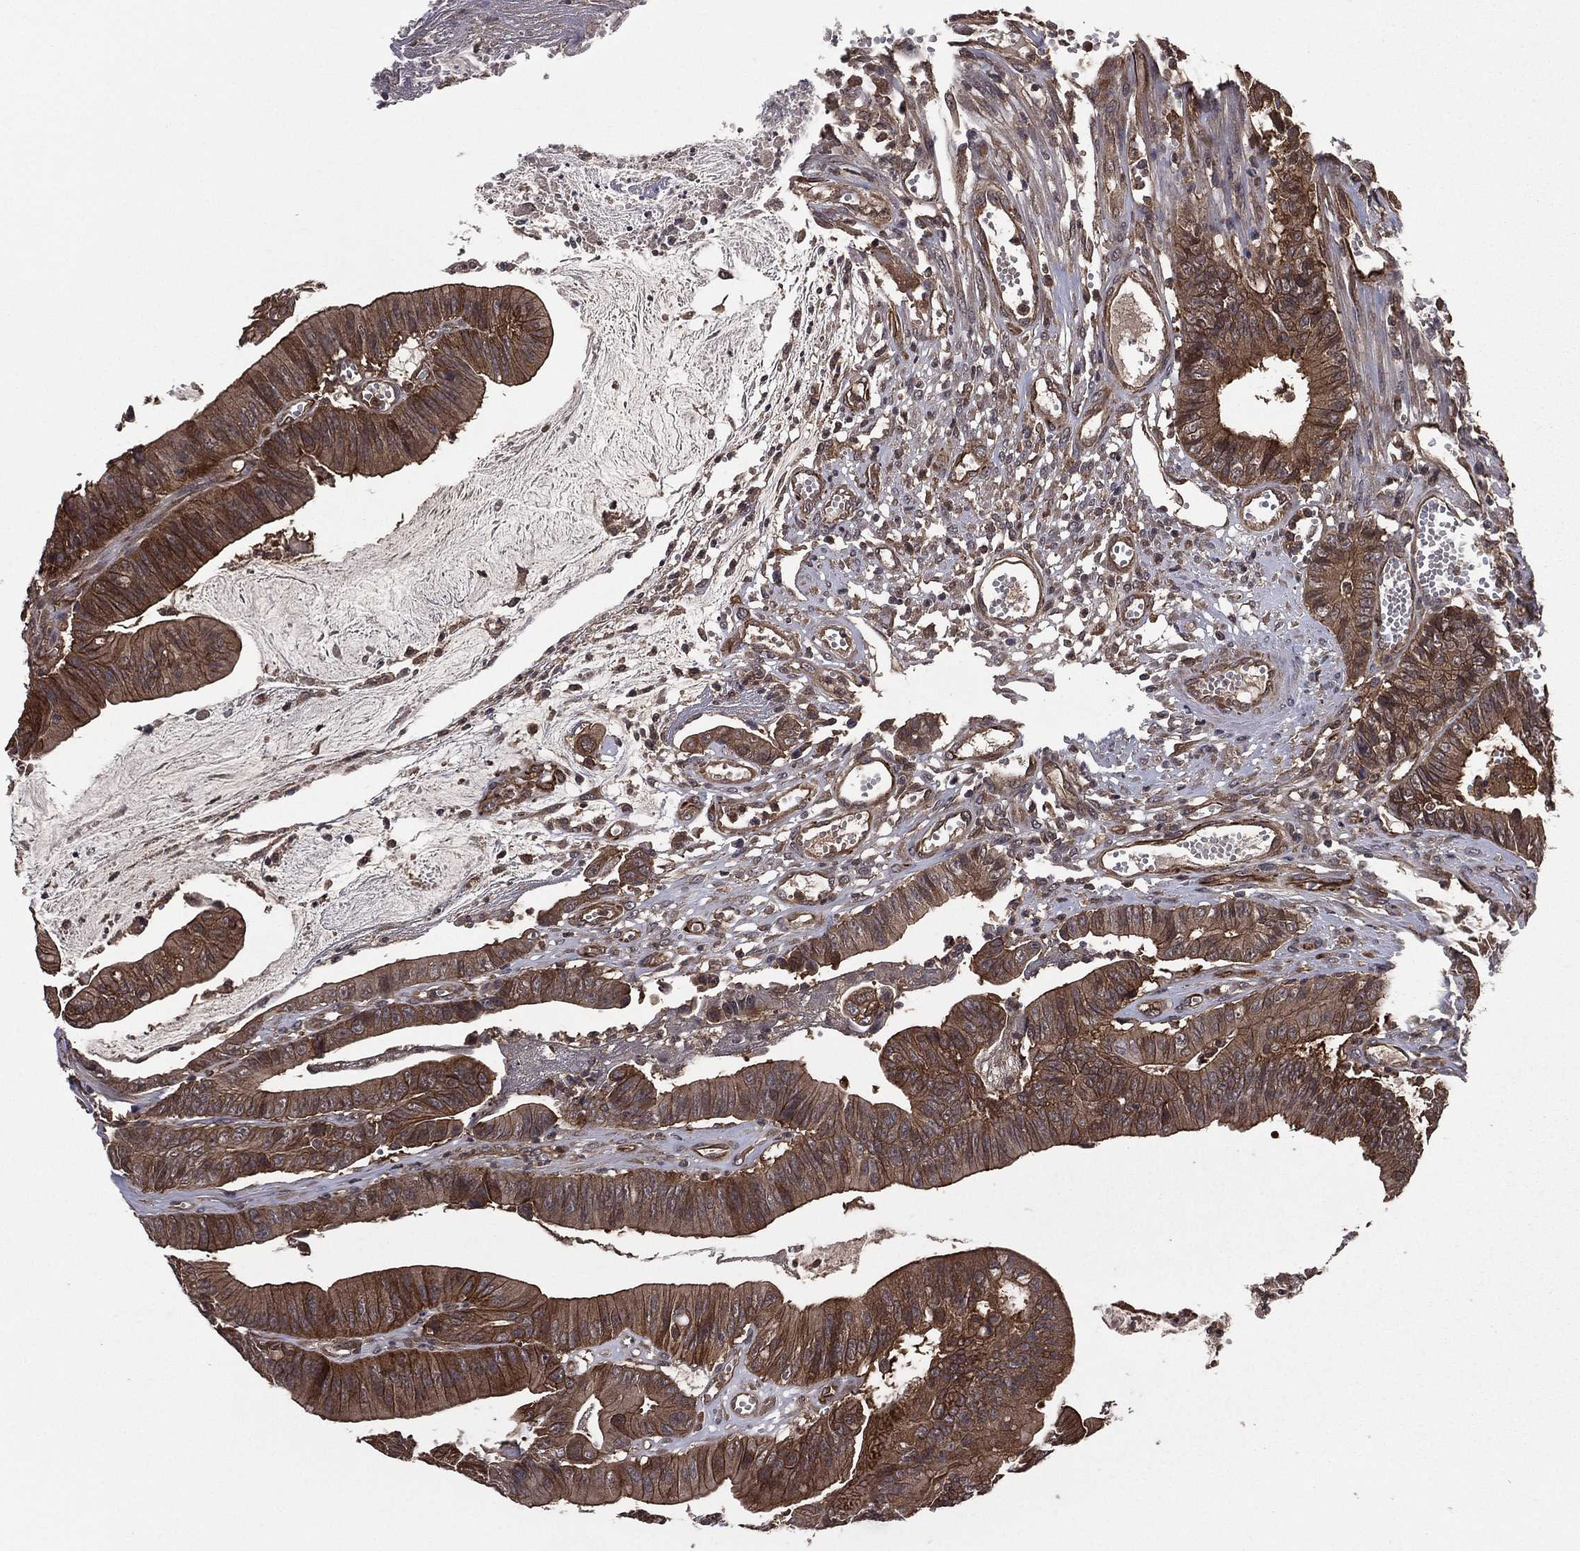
{"staining": {"intensity": "strong", "quantity": ">75%", "location": "cytoplasmic/membranous"}, "tissue": "colorectal cancer", "cell_type": "Tumor cells", "image_type": "cancer", "snomed": [{"axis": "morphology", "description": "Adenocarcinoma, NOS"}, {"axis": "topography", "description": "Colon"}], "caption": "Colorectal adenocarcinoma stained with a brown dye displays strong cytoplasmic/membranous positive expression in approximately >75% of tumor cells.", "gene": "CERT1", "patient": {"sex": "female", "age": 69}}